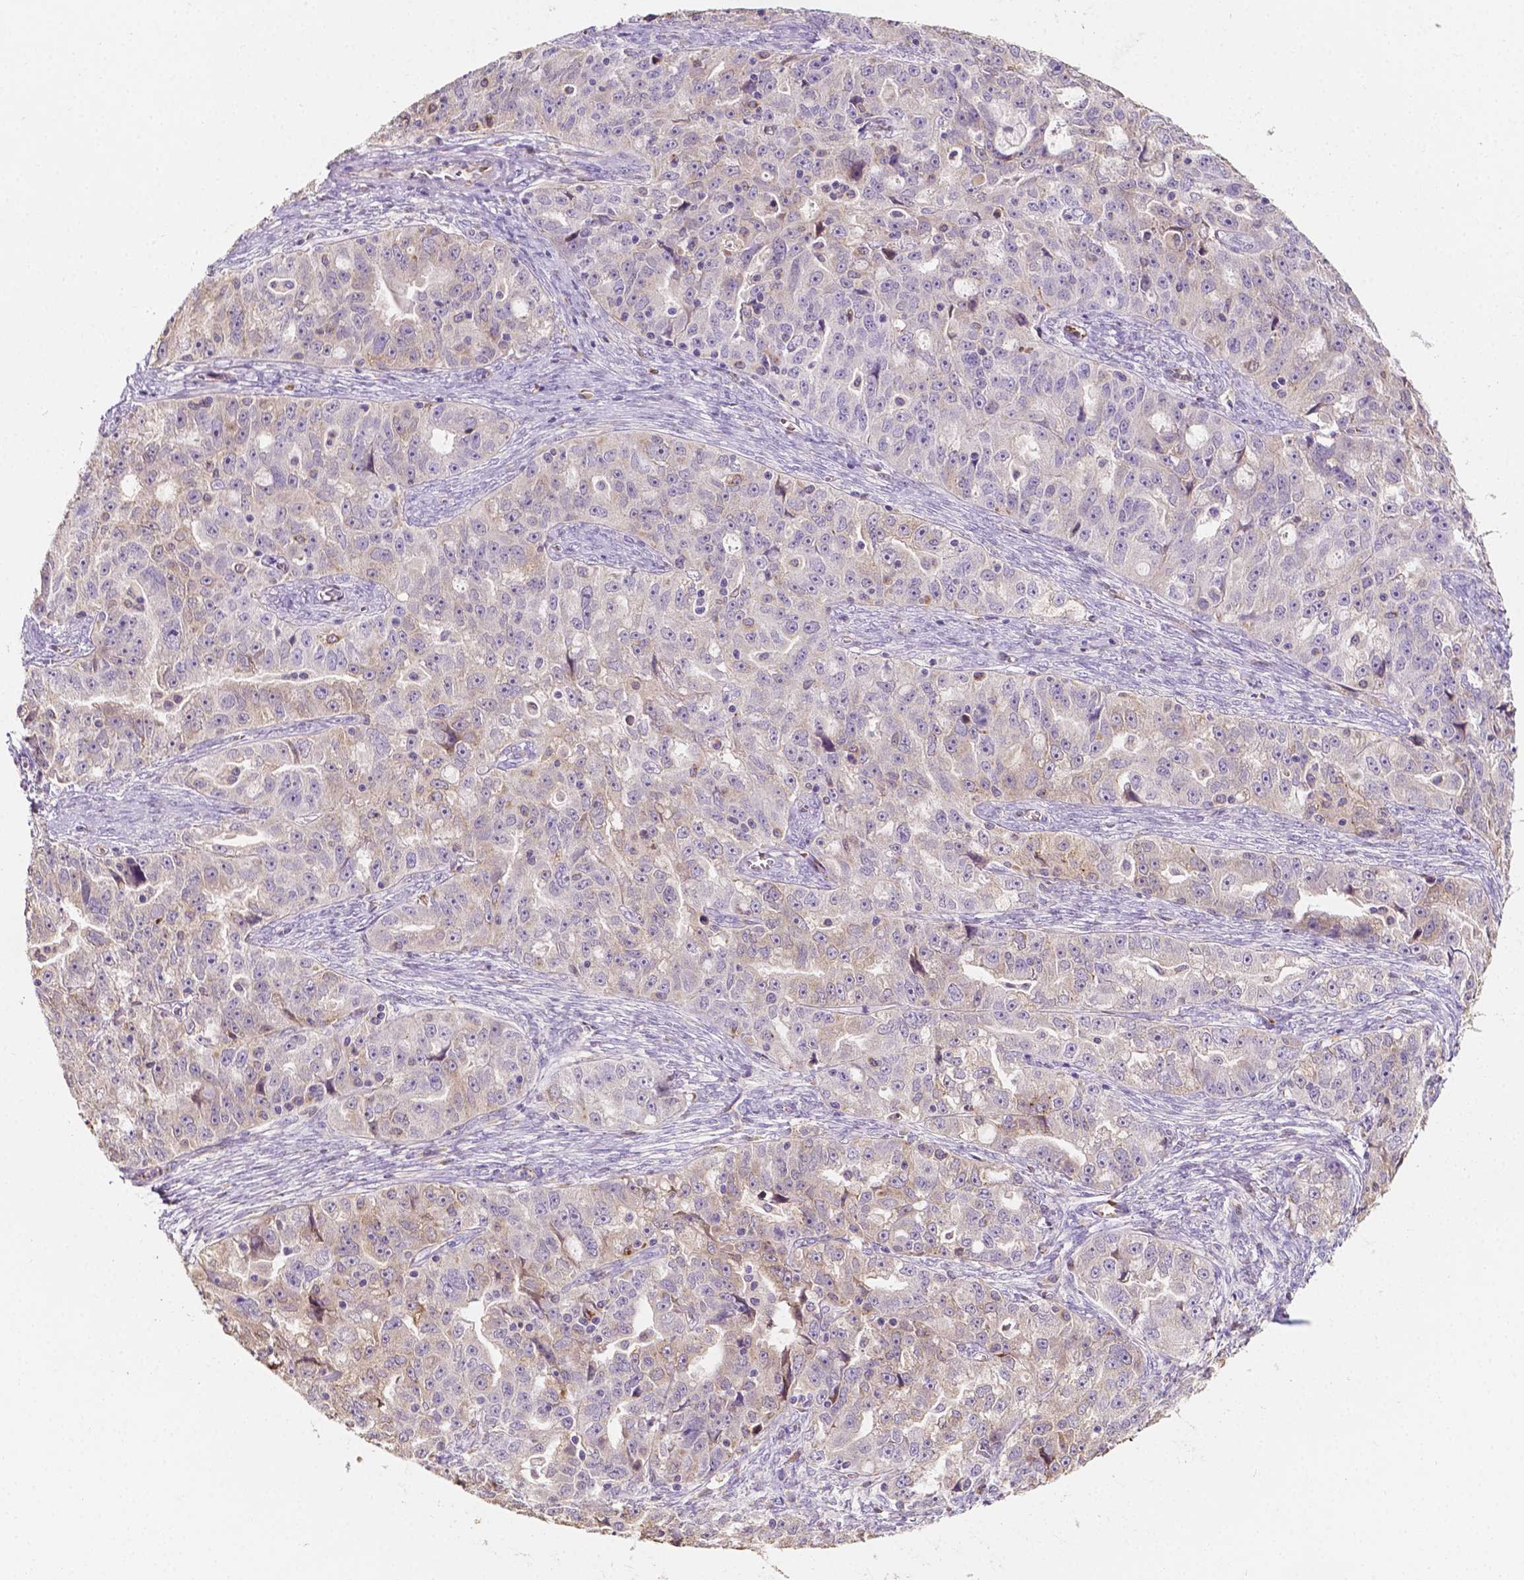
{"staining": {"intensity": "negative", "quantity": "none", "location": "none"}, "tissue": "ovarian cancer", "cell_type": "Tumor cells", "image_type": "cancer", "snomed": [{"axis": "morphology", "description": "Cystadenocarcinoma, serous, NOS"}, {"axis": "topography", "description": "Ovary"}], "caption": "Tumor cells are negative for protein expression in human serous cystadenocarcinoma (ovarian).", "gene": "SLC22A4", "patient": {"sex": "female", "age": 51}}